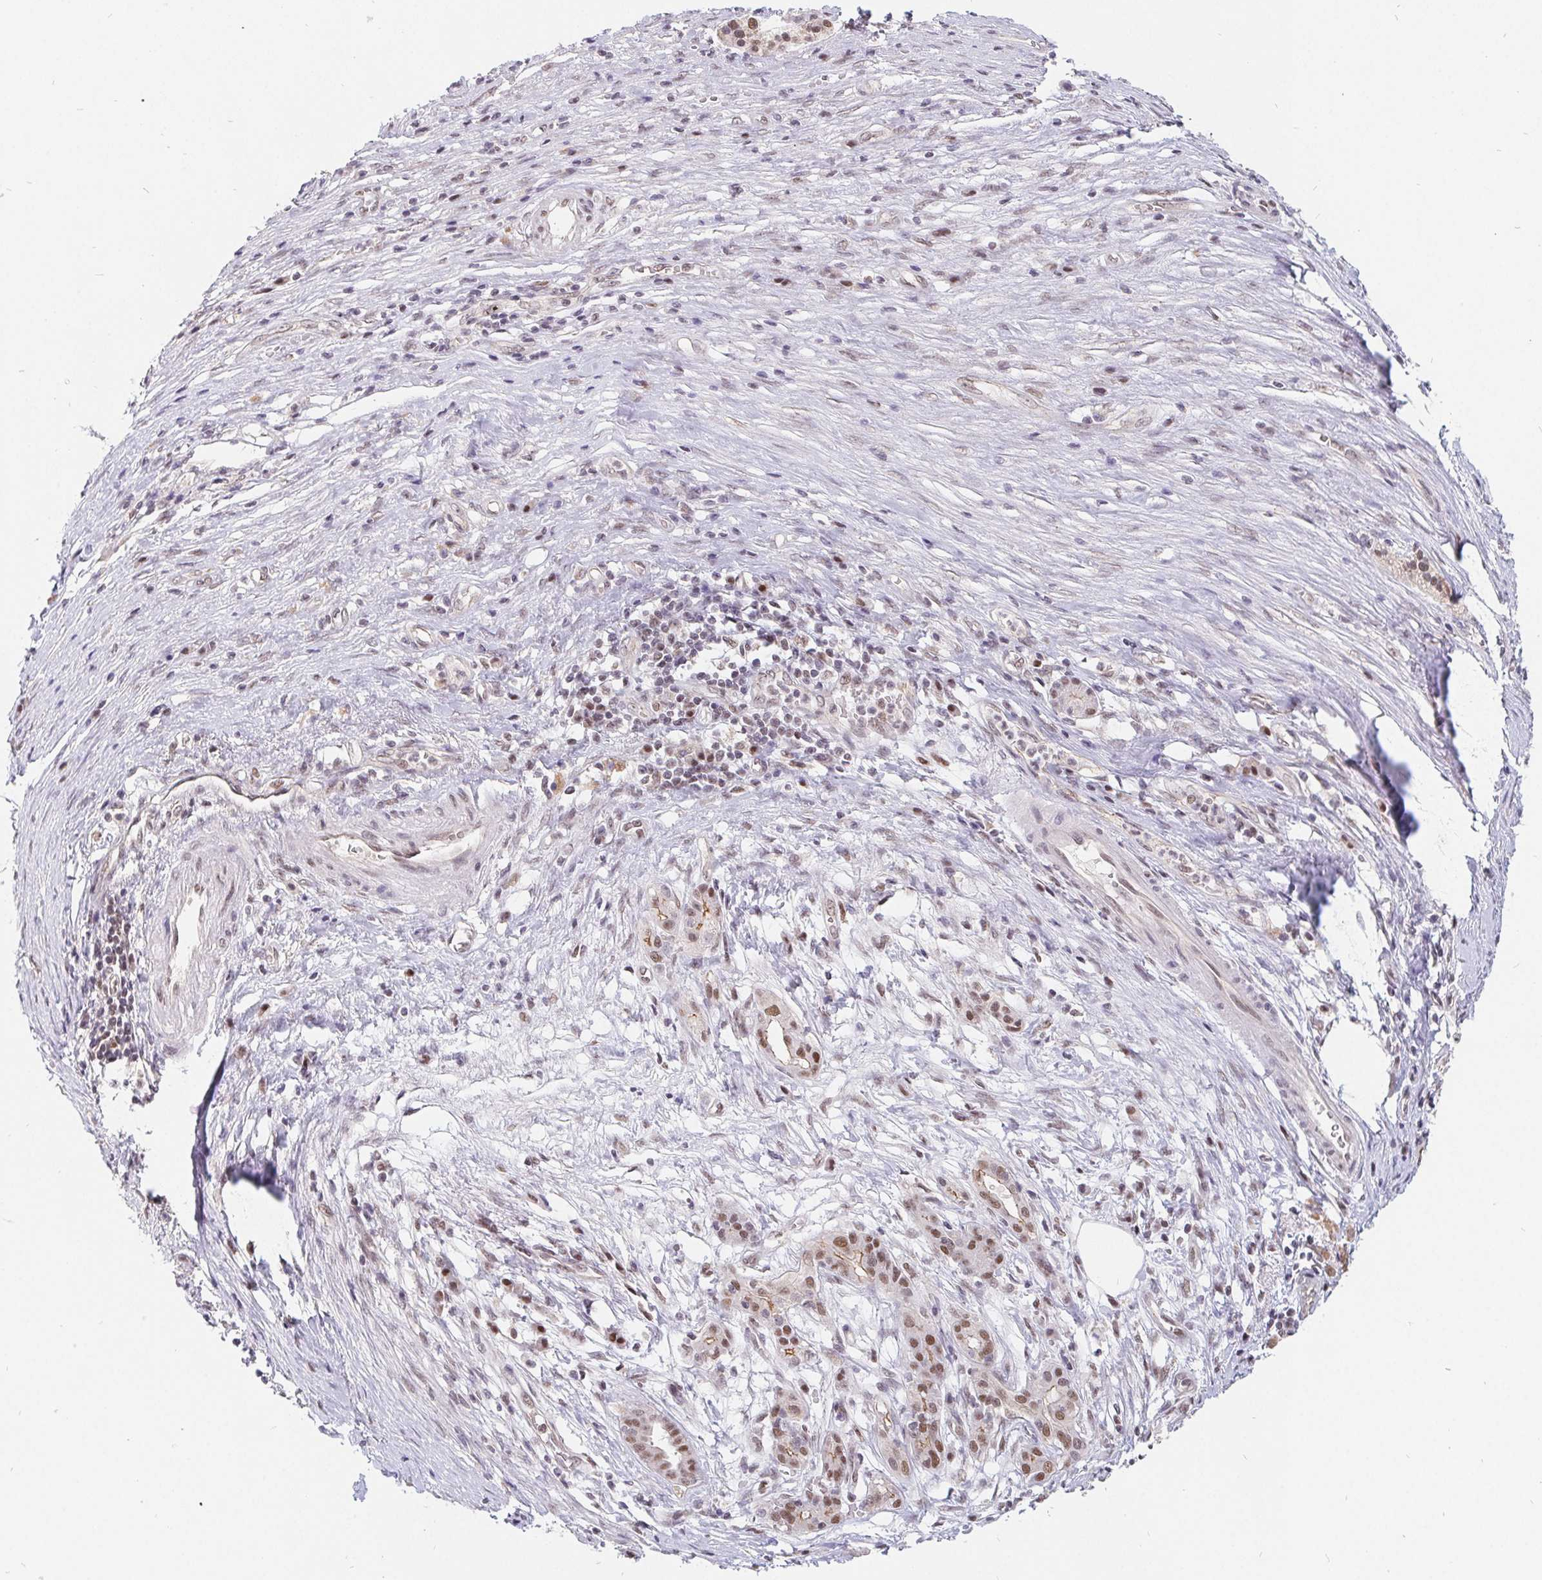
{"staining": {"intensity": "moderate", "quantity": ">75%", "location": "nuclear"}, "tissue": "pancreatic cancer", "cell_type": "Tumor cells", "image_type": "cancer", "snomed": [{"axis": "morphology", "description": "Adenocarcinoma, NOS"}, {"axis": "topography", "description": "Pancreas"}], "caption": "Immunohistochemical staining of human adenocarcinoma (pancreatic) demonstrates medium levels of moderate nuclear positivity in about >75% of tumor cells.", "gene": "POU2F1", "patient": {"sex": "male", "age": 63}}